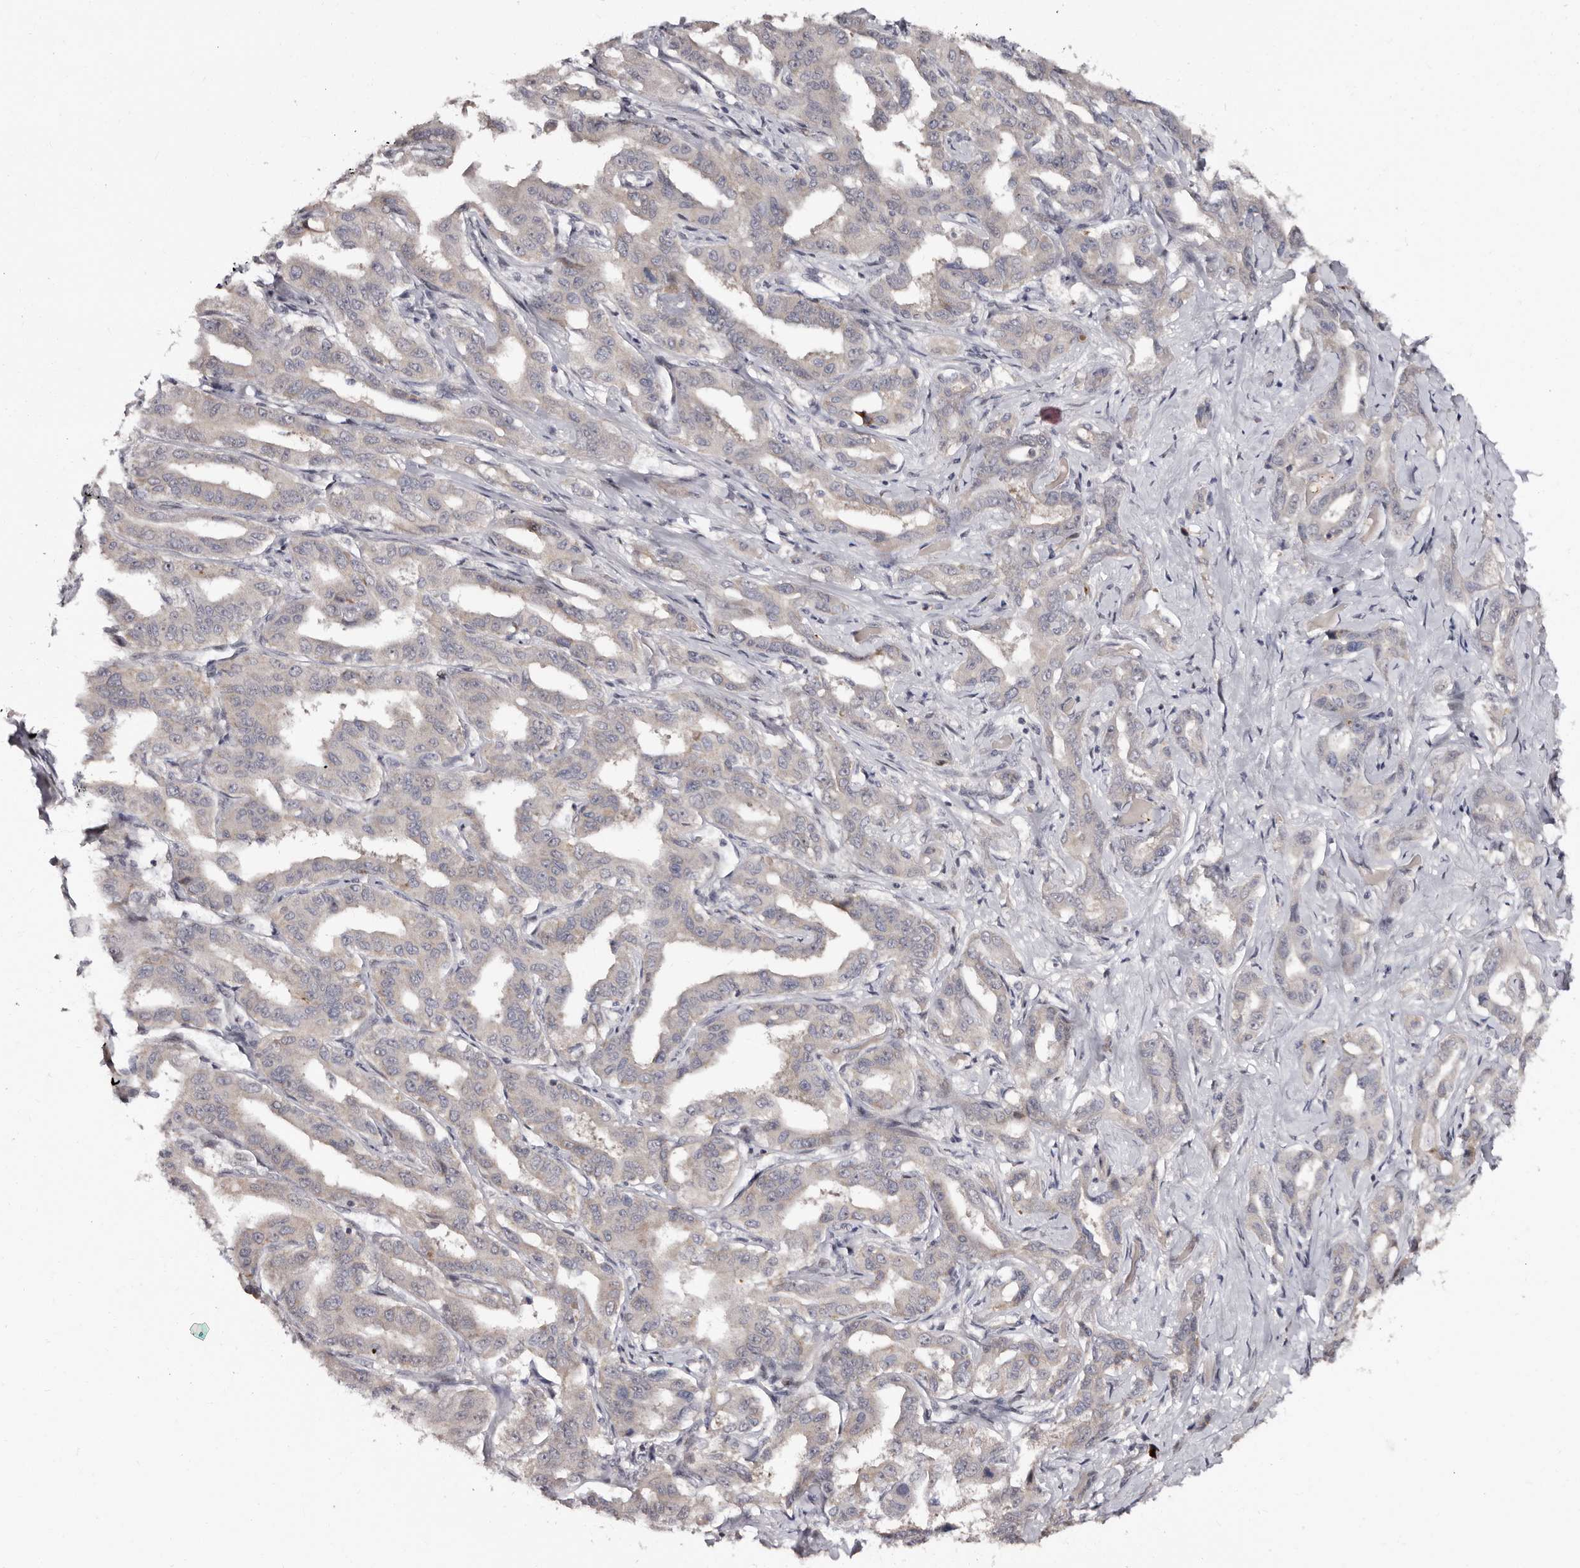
{"staining": {"intensity": "negative", "quantity": "none", "location": "none"}, "tissue": "liver cancer", "cell_type": "Tumor cells", "image_type": "cancer", "snomed": [{"axis": "morphology", "description": "Cholangiocarcinoma"}, {"axis": "topography", "description": "Liver"}], "caption": "Photomicrograph shows no protein positivity in tumor cells of cholangiocarcinoma (liver) tissue.", "gene": "PHF20L1", "patient": {"sex": "male", "age": 59}}